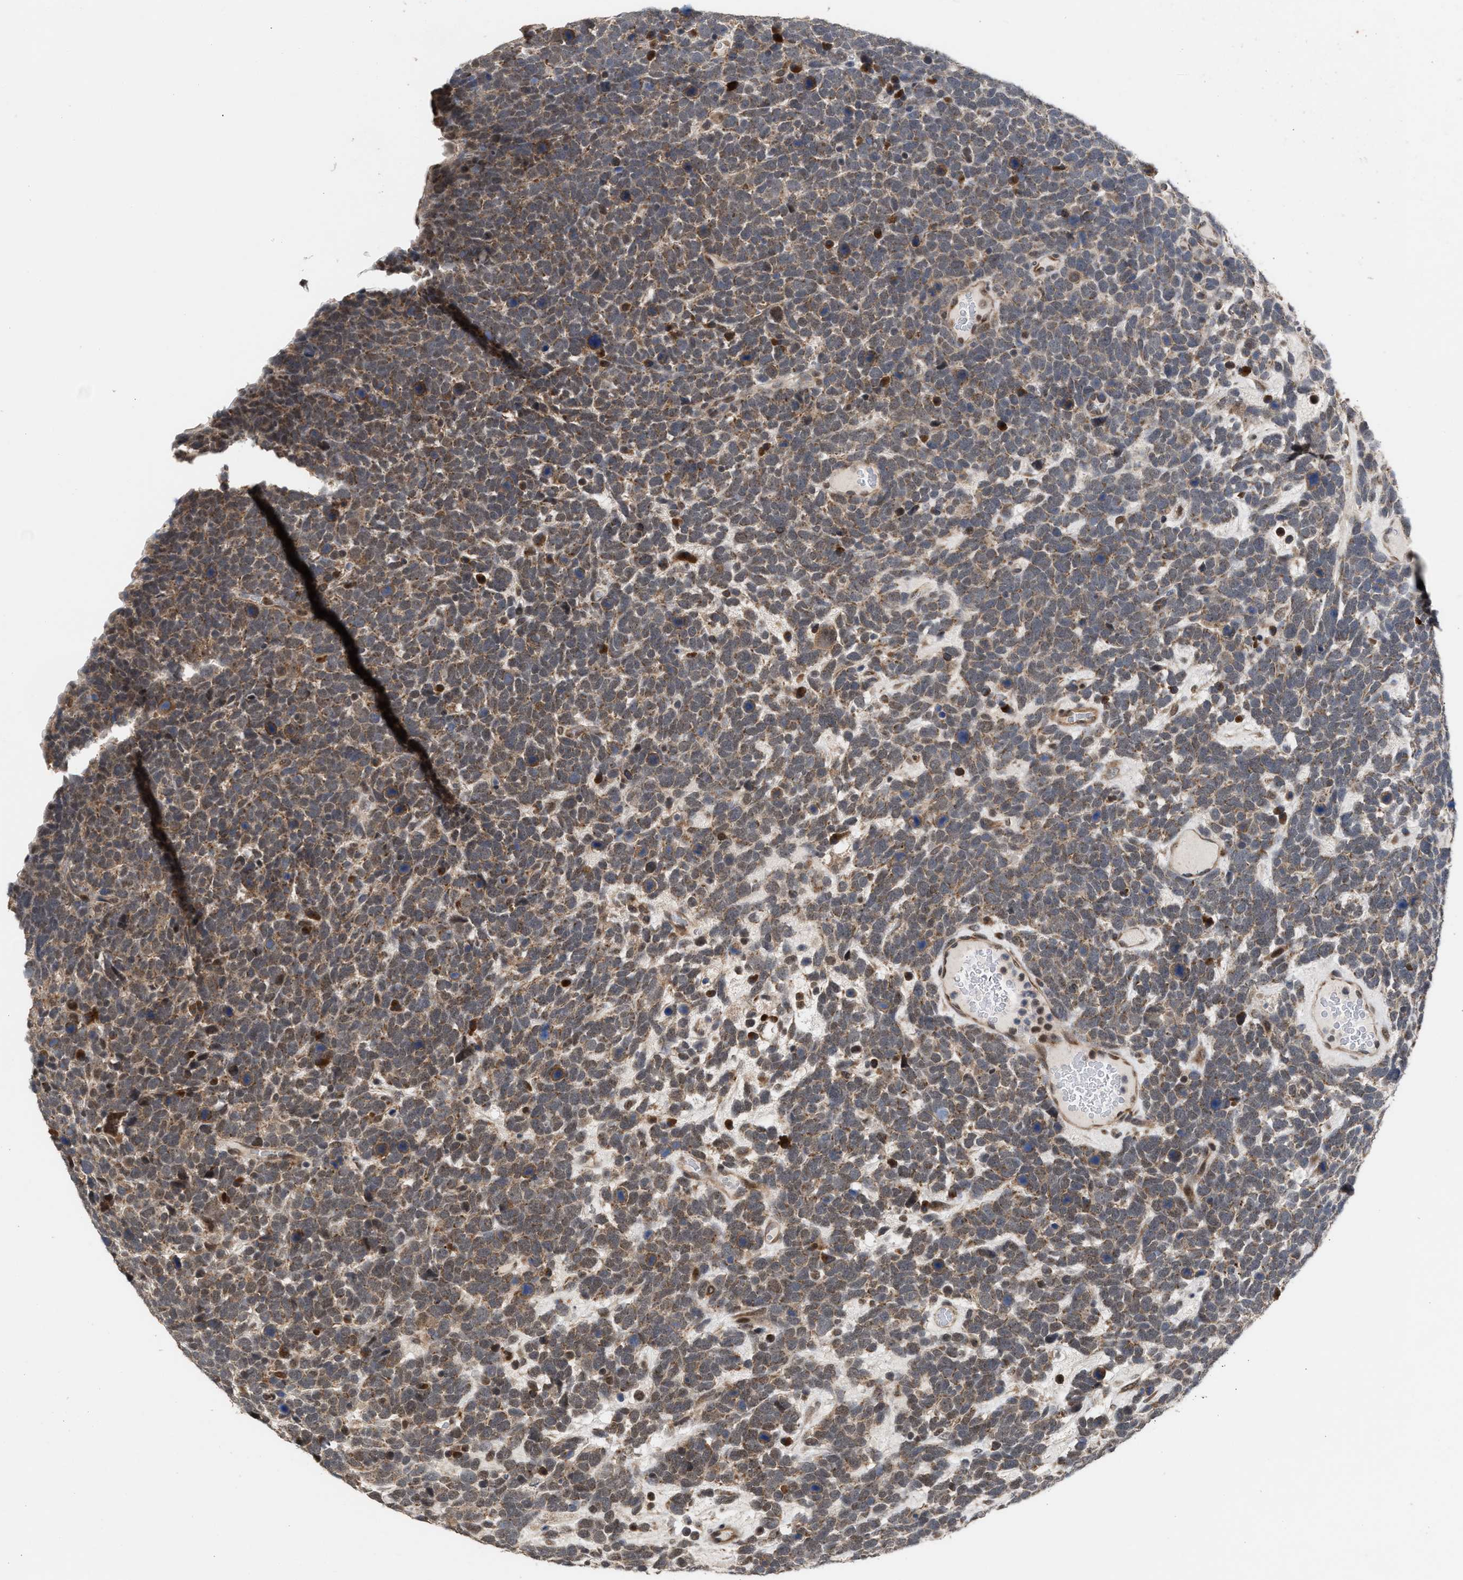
{"staining": {"intensity": "moderate", "quantity": ">75%", "location": "cytoplasmic/membranous"}, "tissue": "urothelial cancer", "cell_type": "Tumor cells", "image_type": "cancer", "snomed": [{"axis": "morphology", "description": "Urothelial carcinoma, High grade"}, {"axis": "topography", "description": "Urinary bladder"}], "caption": "Urothelial cancer stained with DAB immunohistochemistry exhibits medium levels of moderate cytoplasmic/membranous expression in approximately >75% of tumor cells.", "gene": "MKNK2", "patient": {"sex": "female", "age": 82}}